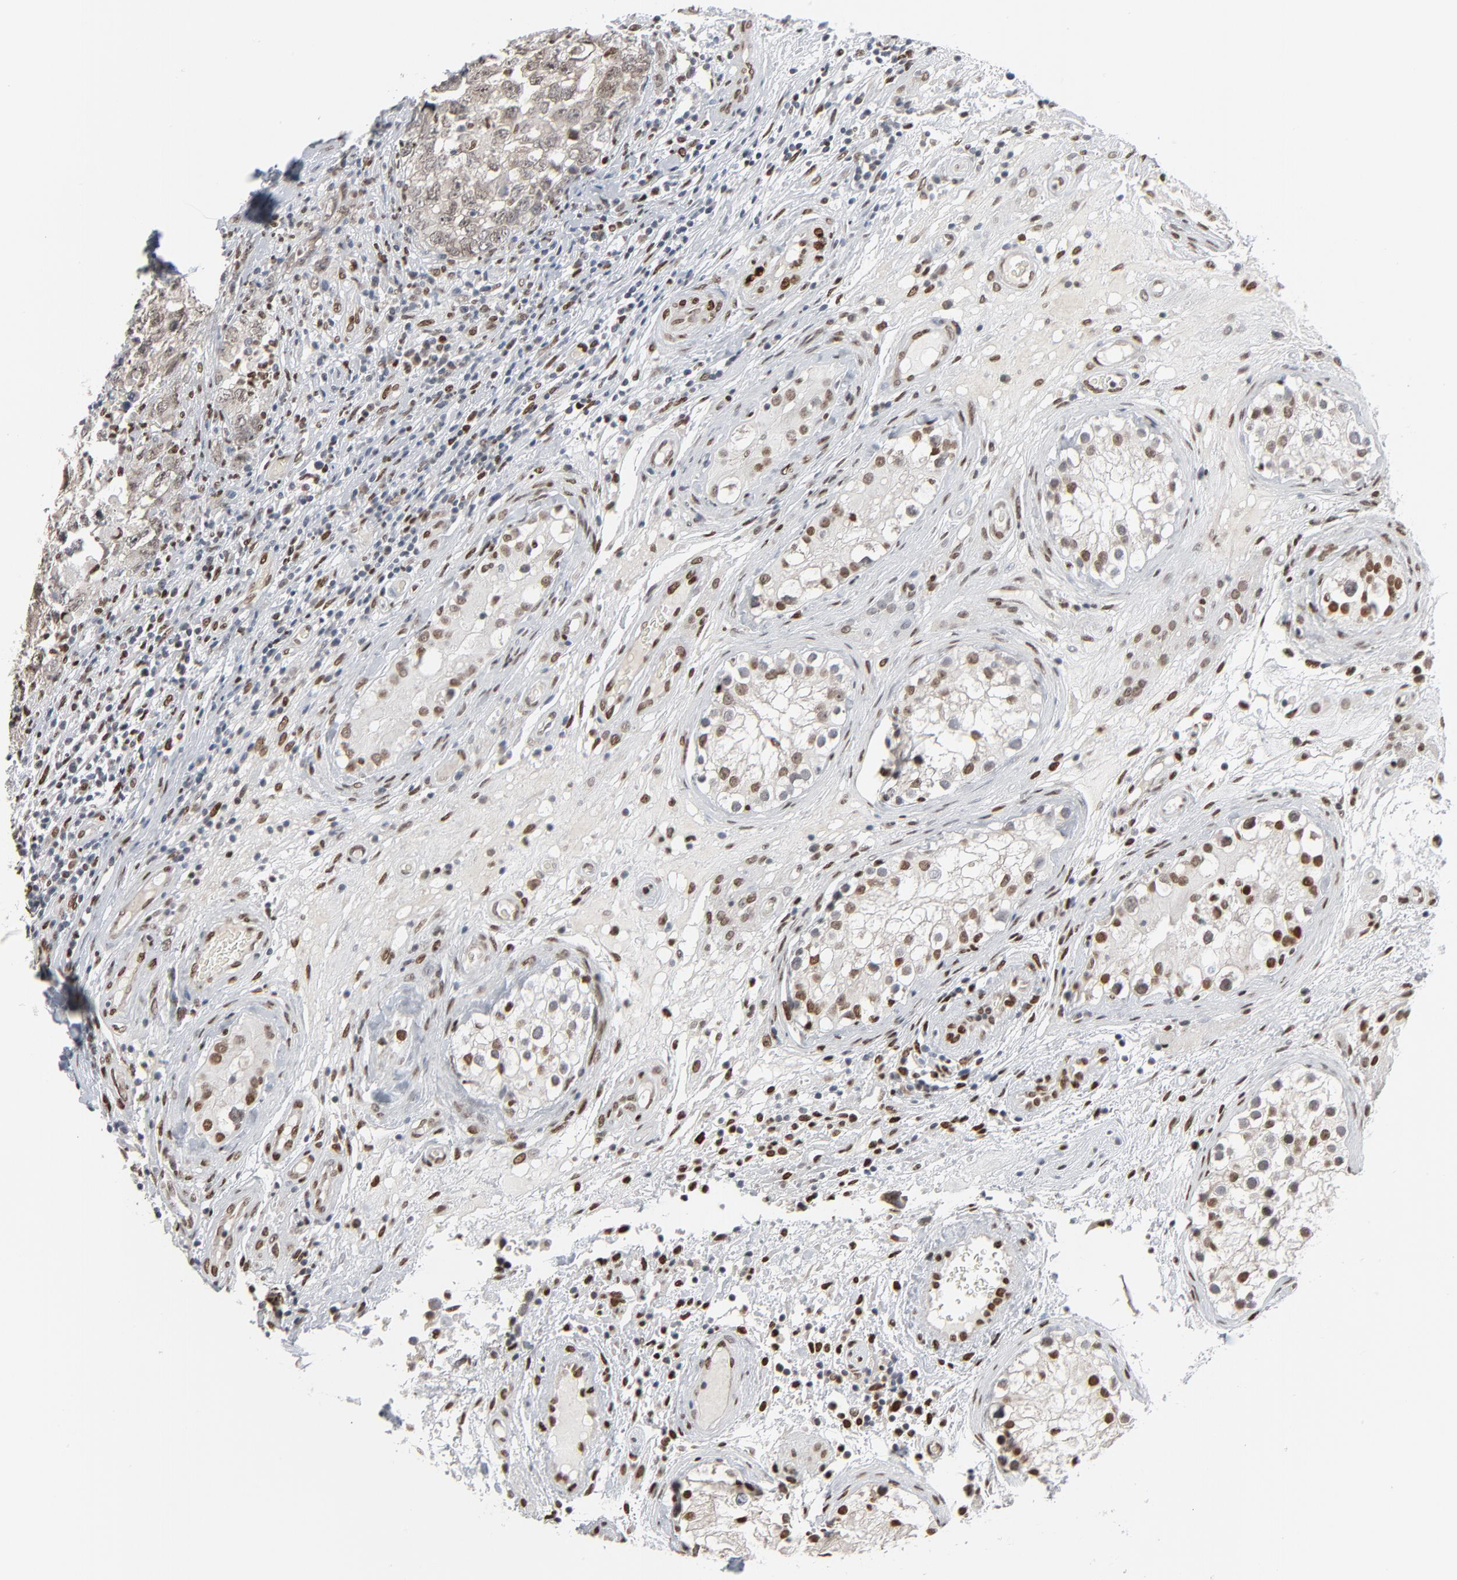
{"staining": {"intensity": "weak", "quantity": "25%-75%", "location": "nuclear"}, "tissue": "testis cancer", "cell_type": "Tumor cells", "image_type": "cancer", "snomed": [{"axis": "morphology", "description": "Carcinoma, Embryonal, NOS"}, {"axis": "topography", "description": "Testis"}], "caption": "A brown stain highlights weak nuclear expression of a protein in human testis embryonal carcinoma tumor cells.", "gene": "CUX1", "patient": {"sex": "male", "age": 31}}